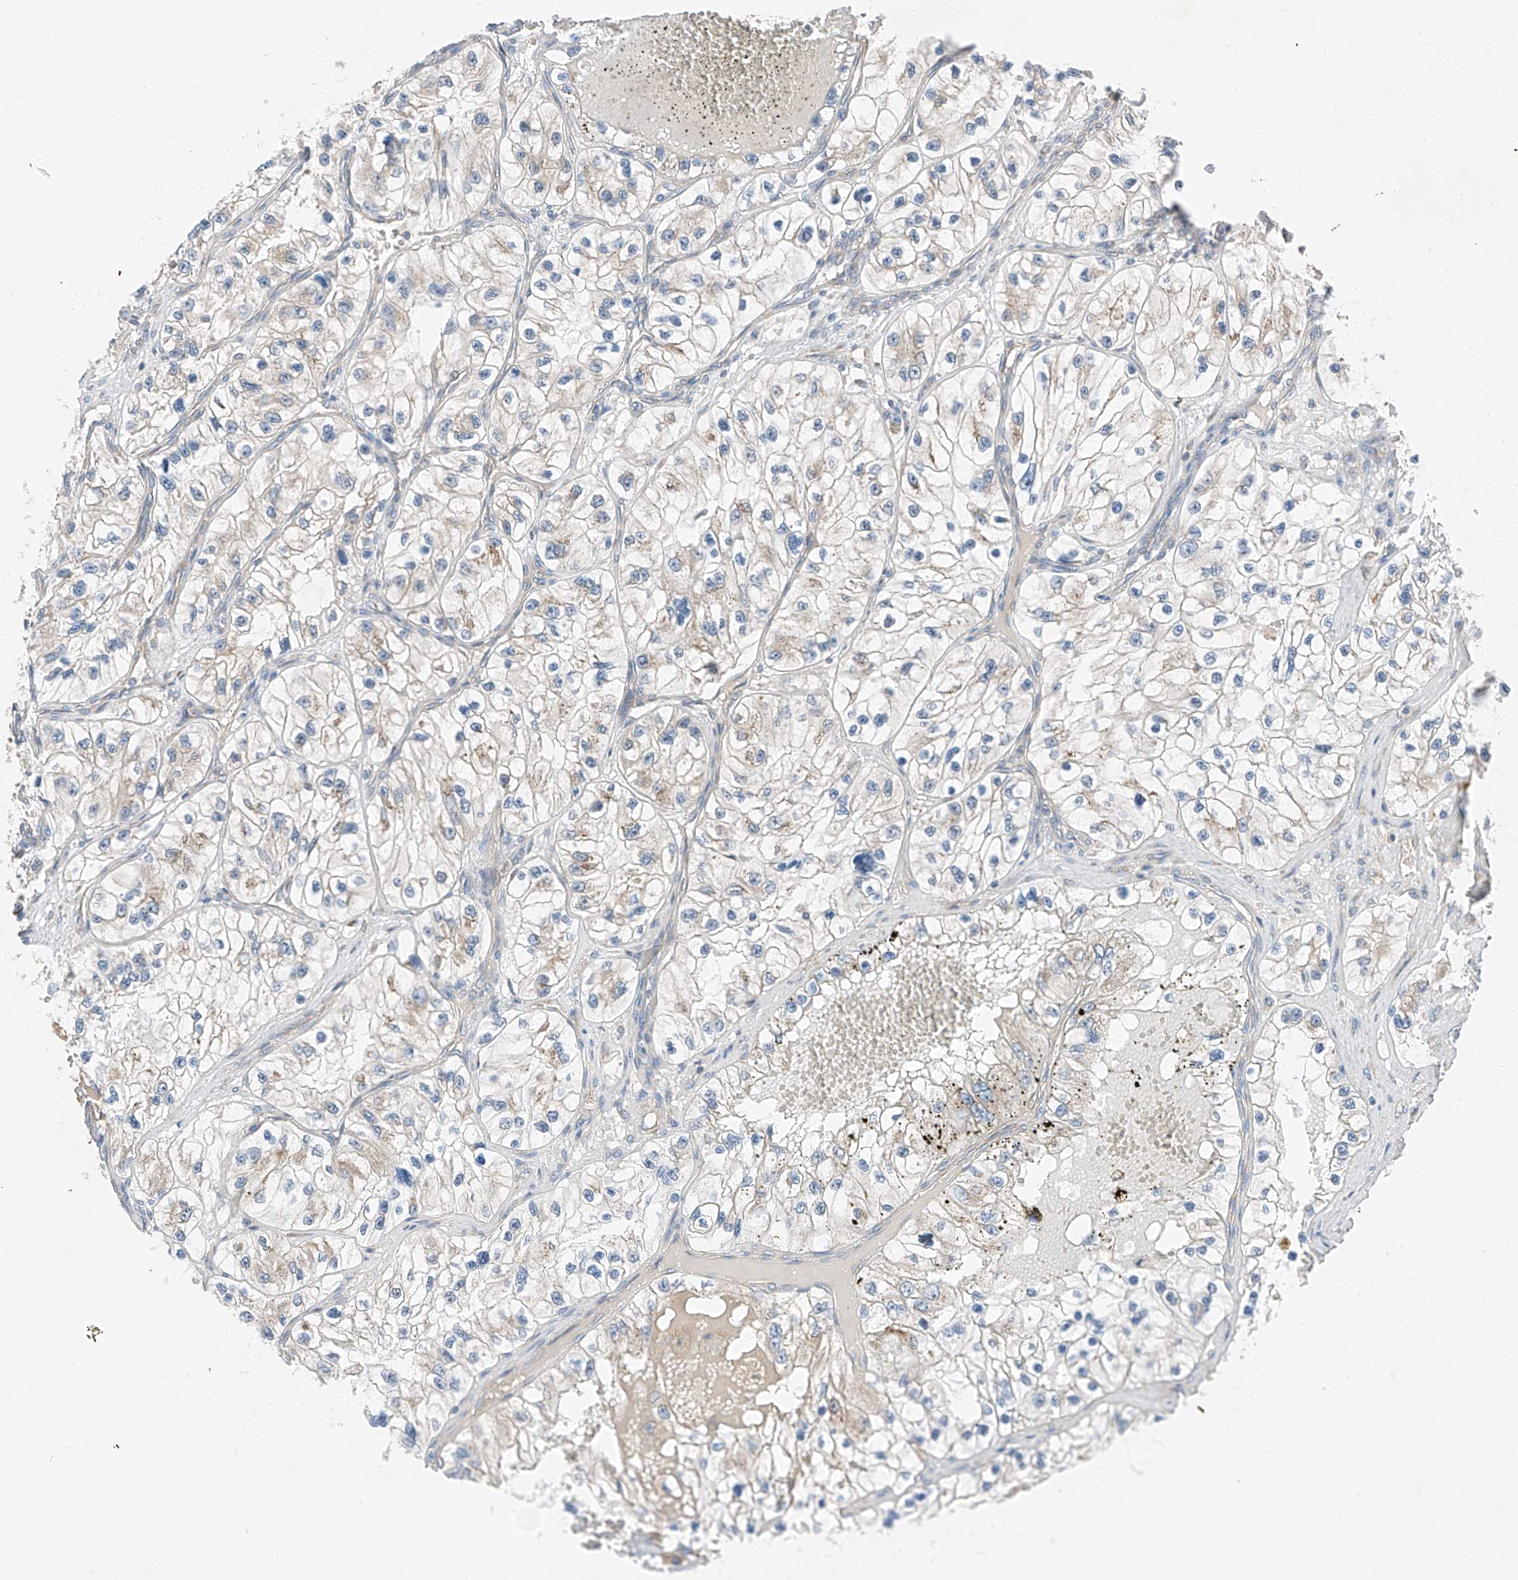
{"staining": {"intensity": "negative", "quantity": "none", "location": "none"}, "tissue": "renal cancer", "cell_type": "Tumor cells", "image_type": "cancer", "snomed": [{"axis": "morphology", "description": "Adenocarcinoma, NOS"}, {"axis": "topography", "description": "Kidney"}], "caption": "High magnification brightfield microscopy of adenocarcinoma (renal) stained with DAB (3,3'-diaminobenzidine) (brown) and counterstained with hematoxylin (blue): tumor cells show no significant expression.", "gene": "ZC3H15", "patient": {"sex": "female", "age": 57}}